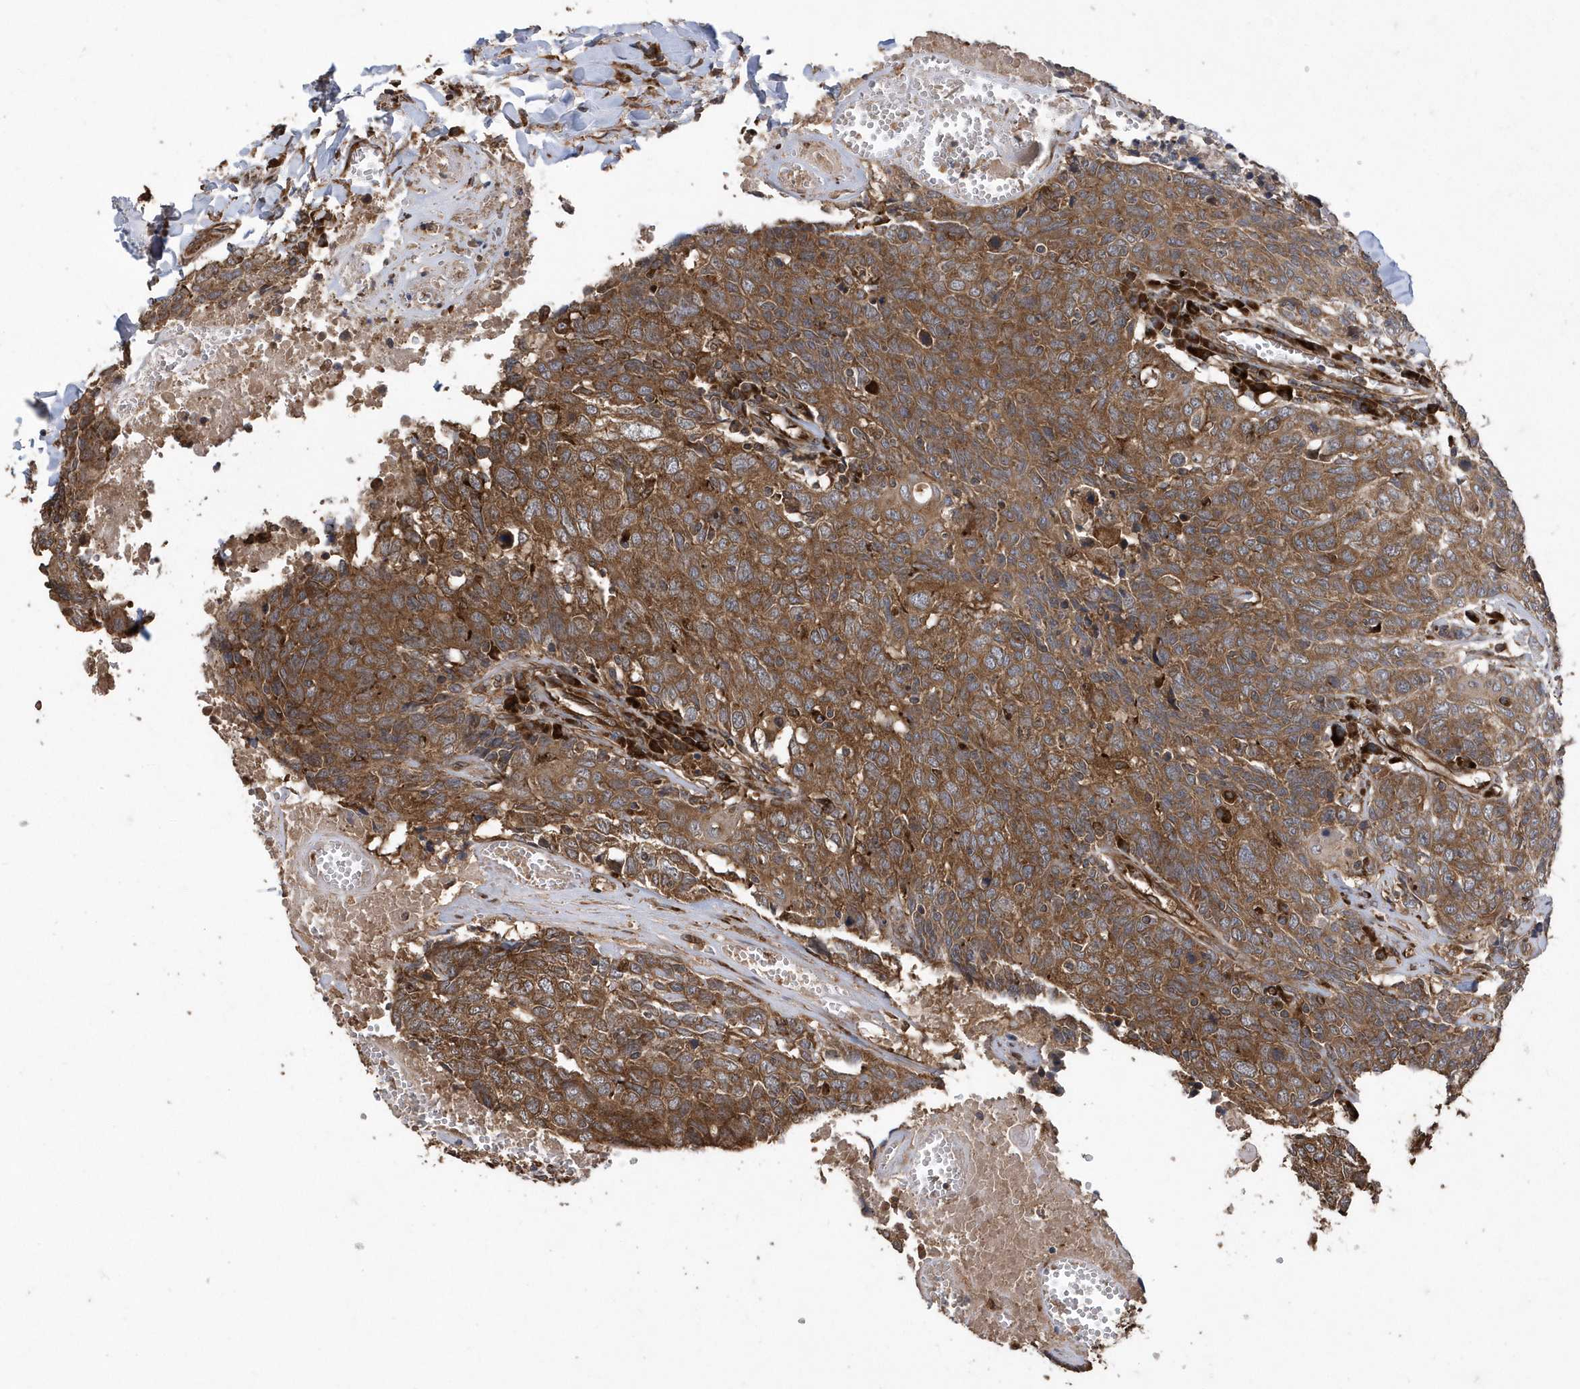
{"staining": {"intensity": "moderate", "quantity": ">75%", "location": "cytoplasmic/membranous"}, "tissue": "head and neck cancer", "cell_type": "Tumor cells", "image_type": "cancer", "snomed": [{"axis": "morphology", "description": "Squamous cell carcinoma, NOS"}, {"axis": "topography", "description": "Head-Neck"}], "caption": "Brown immunohistochemical staining in head and neck cancer reveals moderate cytoplasmic/membranous expression in about >75% of tumor cells.", "gene": "WASHC5", "patient": {"sex": "male", "age": 66}}